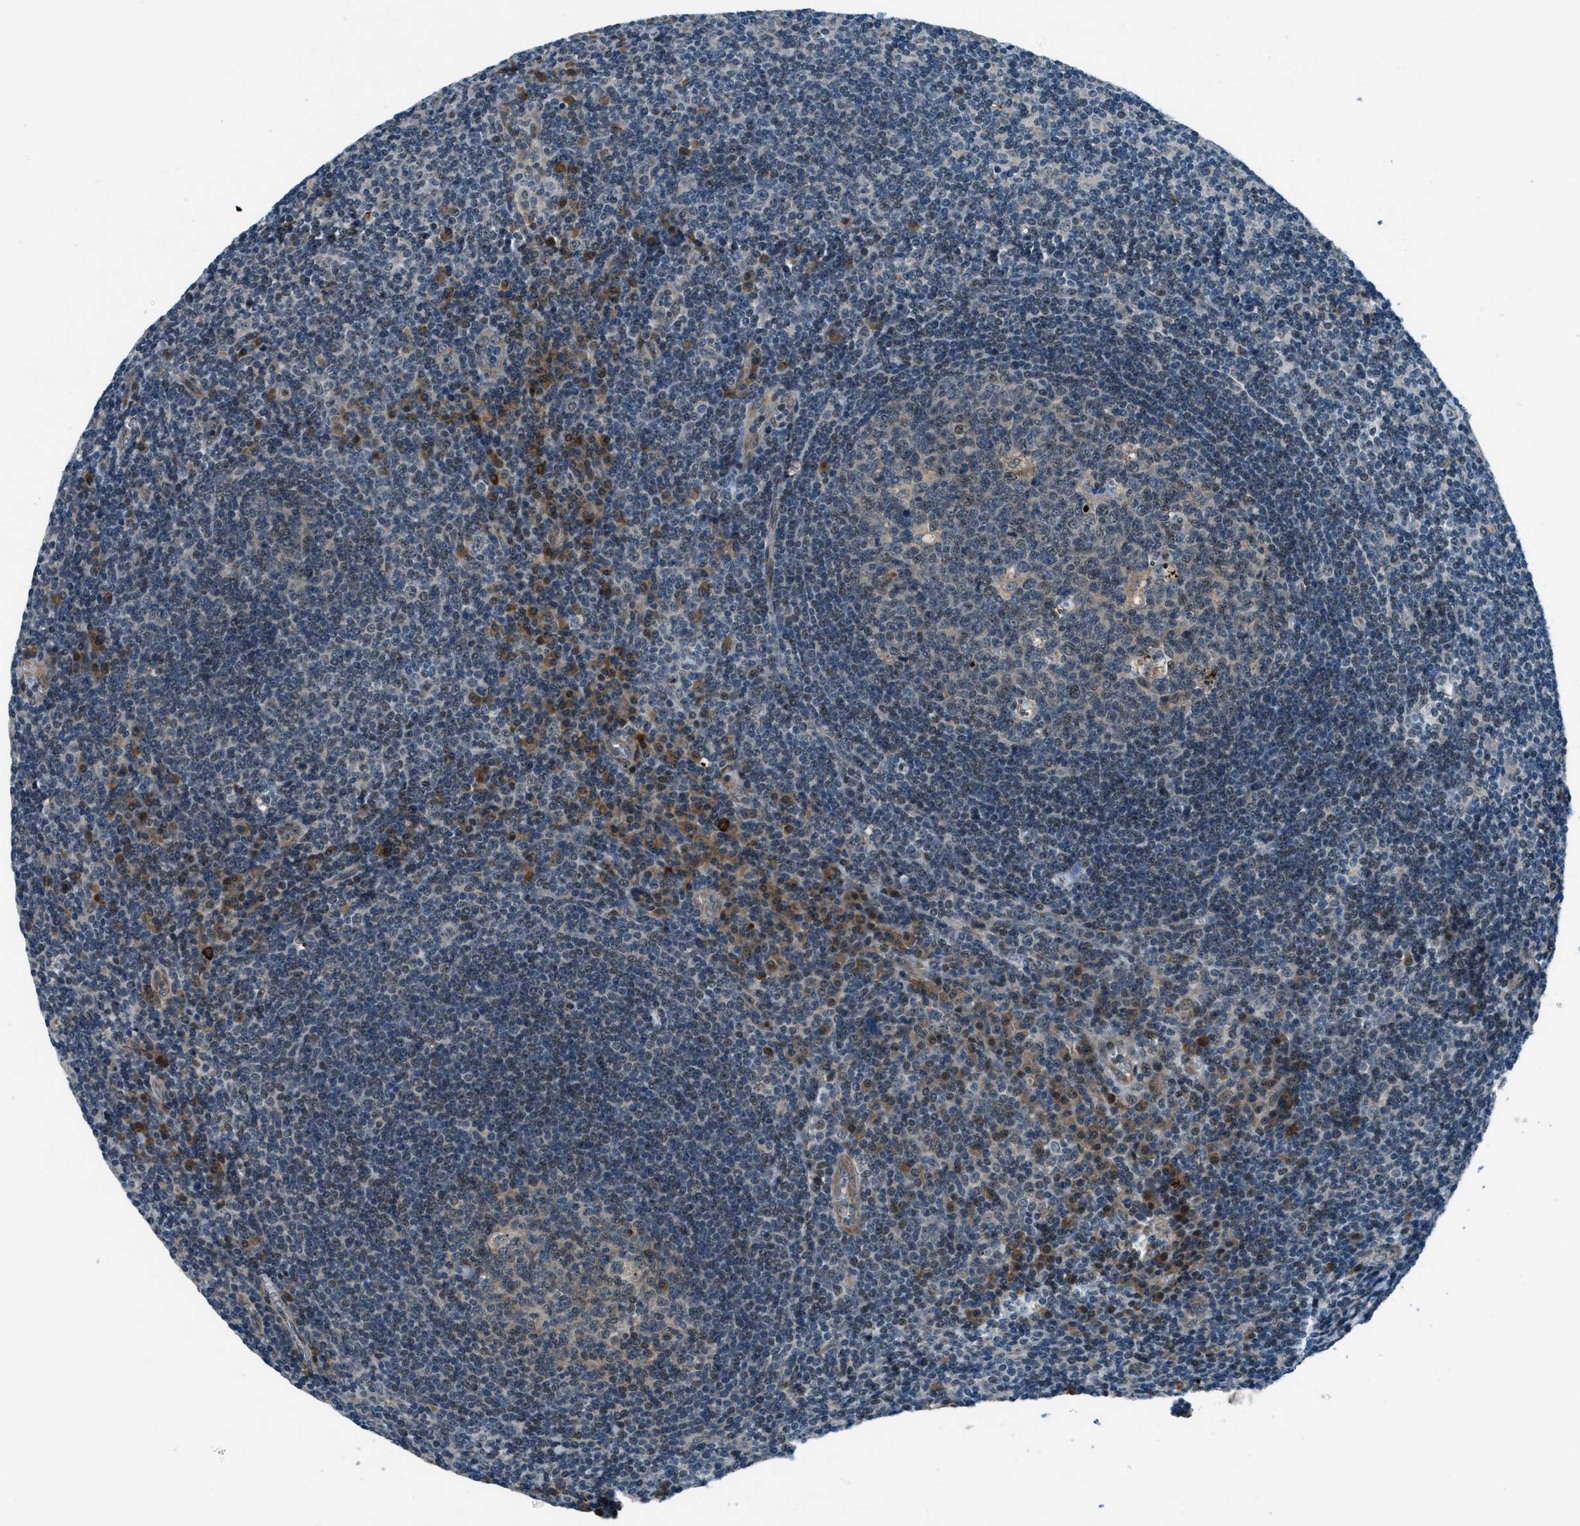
{"staining": {"intensity": "weak", "quantity": "<25%", "location": "cytoplasmic/membranous"}, "tissue": "tonsil", "cell_type": "Germinal center cells", "image_type": "normal", "snomed": [{"axis": "morphology", "description": "Normal tissue, NOS"}, {"axis": "topography", "description": "Tonsil"}], "caption": "DAB immunohistochemical staining of normal human tonsil reveals no significant staining in germinal center cells.", "gene": "GINM1", "patient": {"sex": "male", "age": 37}}